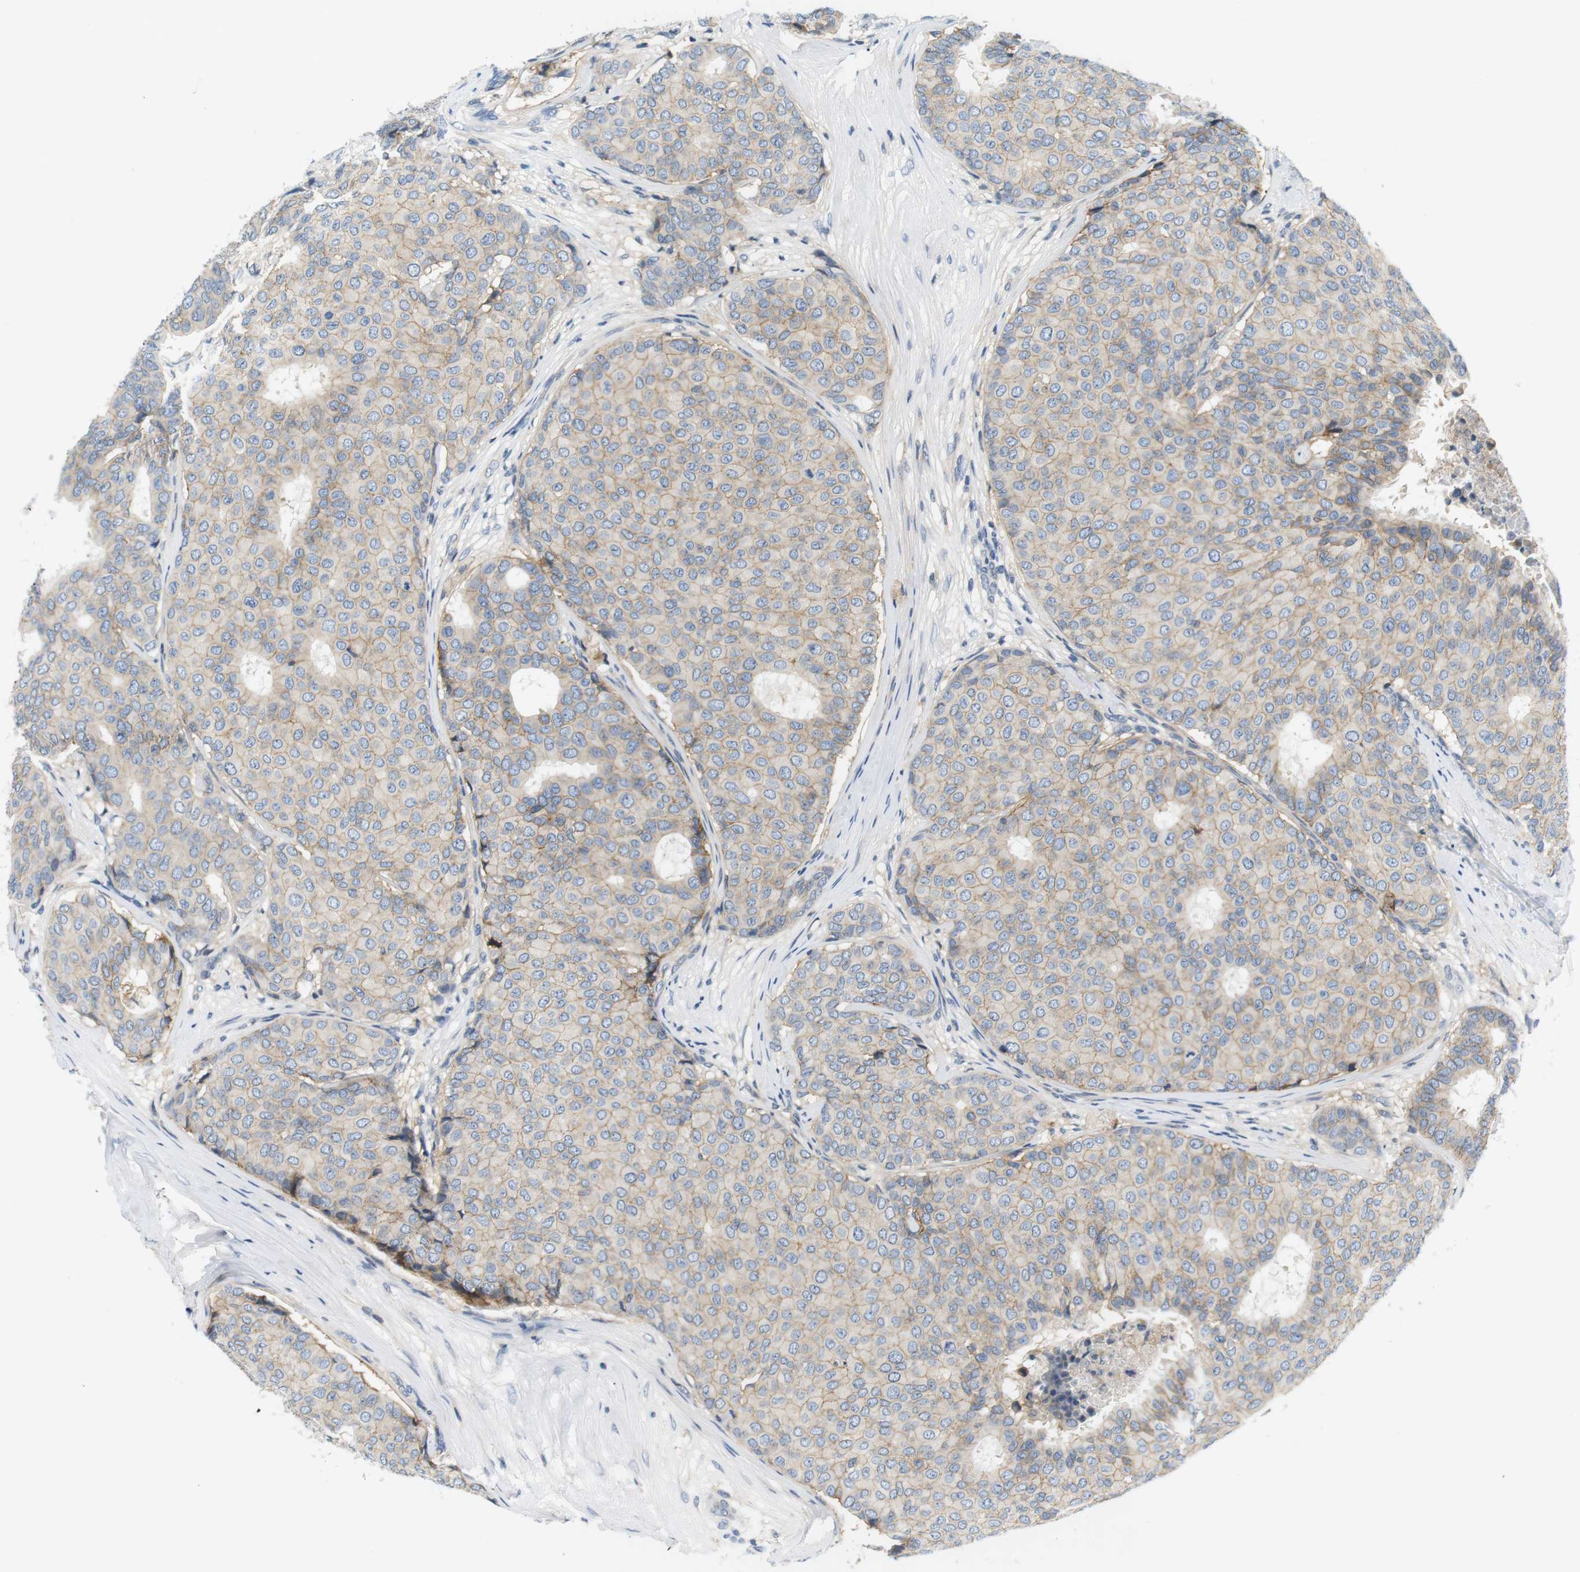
{"staining": {"intensity": "weak", "quantity": "25%-75%", "location": "cytoplasmic/membranous"}, "tissue": "breast cancer", "cell_type": "Tumor cells", "image_type": "cancer", "snomed": [{"axis": "morphology", "description": "Duct carcinoma"}, {"axis": "topography", "description": "Breast"}], "caption": "Breast cancer (invasive ductal carcinoma) was stained to show a protein in brown. There is low levels of weak cytoplasmic/membranous positivity in about 25%-75% of tumor cells.", "gene": "SLC30A1", "patient": {"sex": "female", "age": 75}}